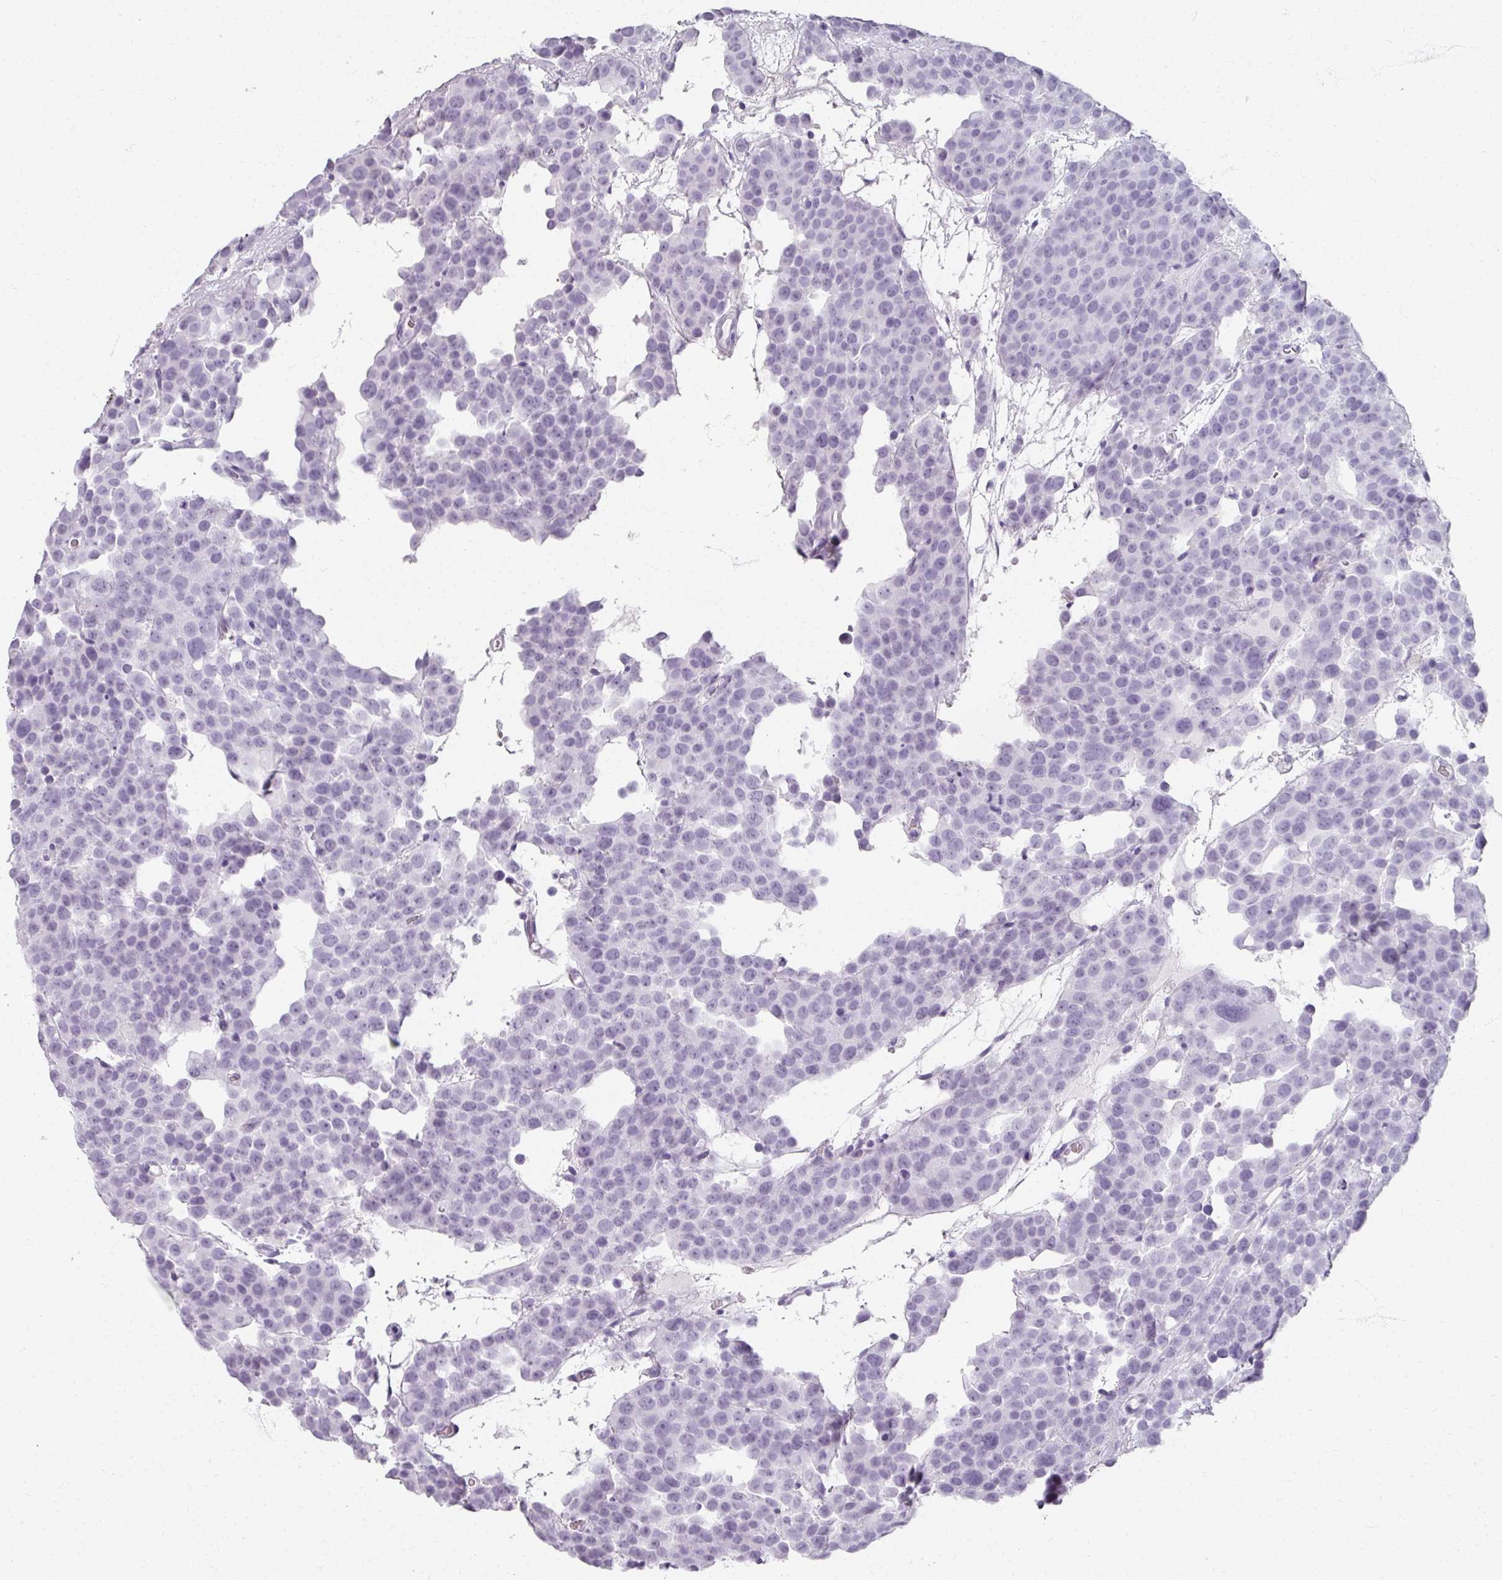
{"staining": {"intensity": "negative", "quantity": "none", "location": "none"}, "tissue": "testis cancer", "cell_type": "Tumor cells", "image_type": "cancer", "snomed": [{"axis": "morphology", "description": "Seminoma, NOS"}, {"axis": "topography", "description": "Testis"}], "caption": "This is an immunohistochemistry image of human testis seminoma. There is no expression in tumor cells.", "gene": "REG3G", "patient": {"sex": "male", "age": 71}}